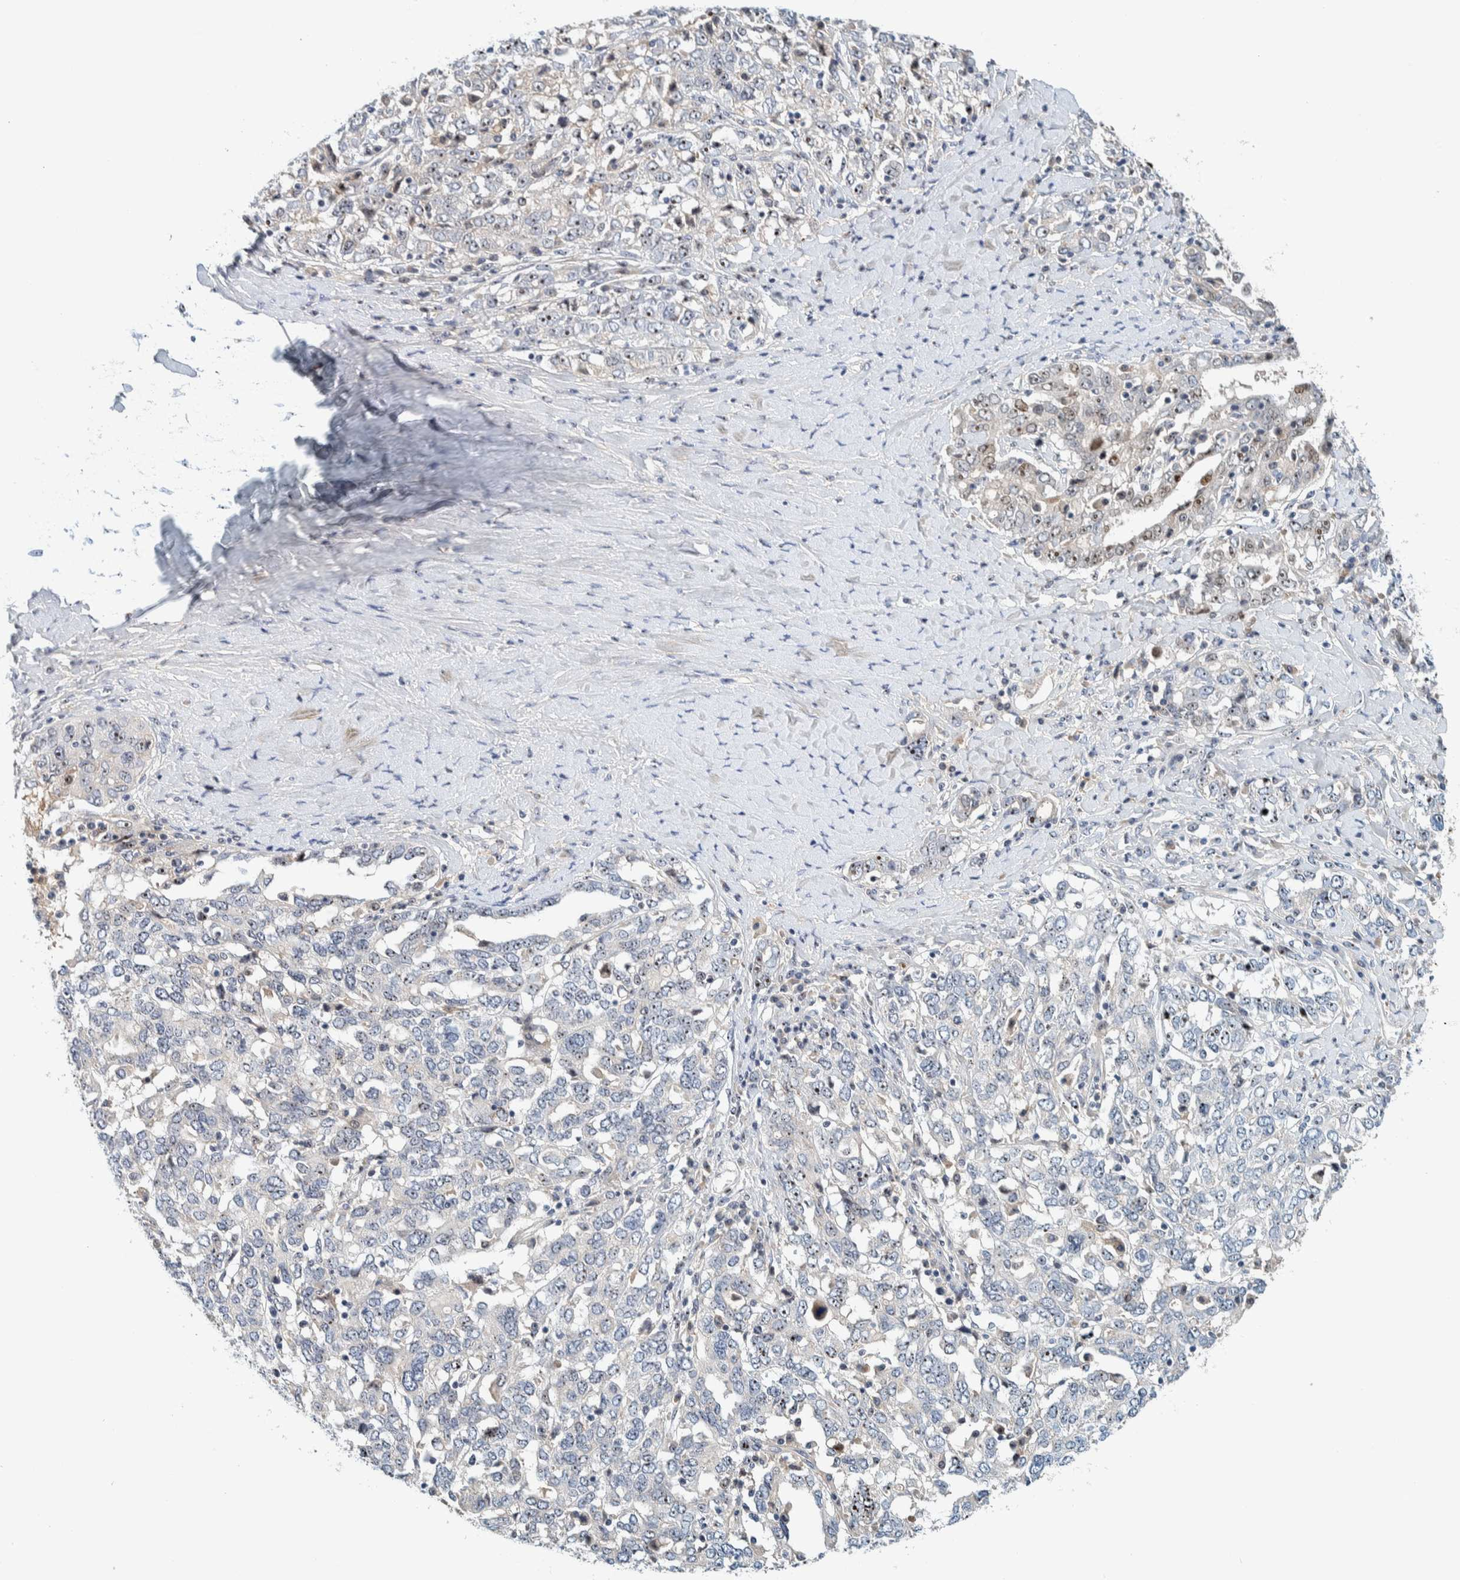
{"staining": {"intensity": "moderate", "quantity": ">75%", "location": "nuclear"}, "tissue": "ovarian cancer", "cell_type": "Tumor cells", "image_type": "cancer", "snomed": [{"axis": "morphology", "description": "Carcinoma, endometroid"}, {"axis": "topography", "description": "Ovary"}], "caption": "Ovarian cancer stained with a brown dye demonstrates moderate nuclear positive staining in approximately >75% of tumor cells.", "gene": "NOL11", "patient": {"sex": "female", "age": 62}}